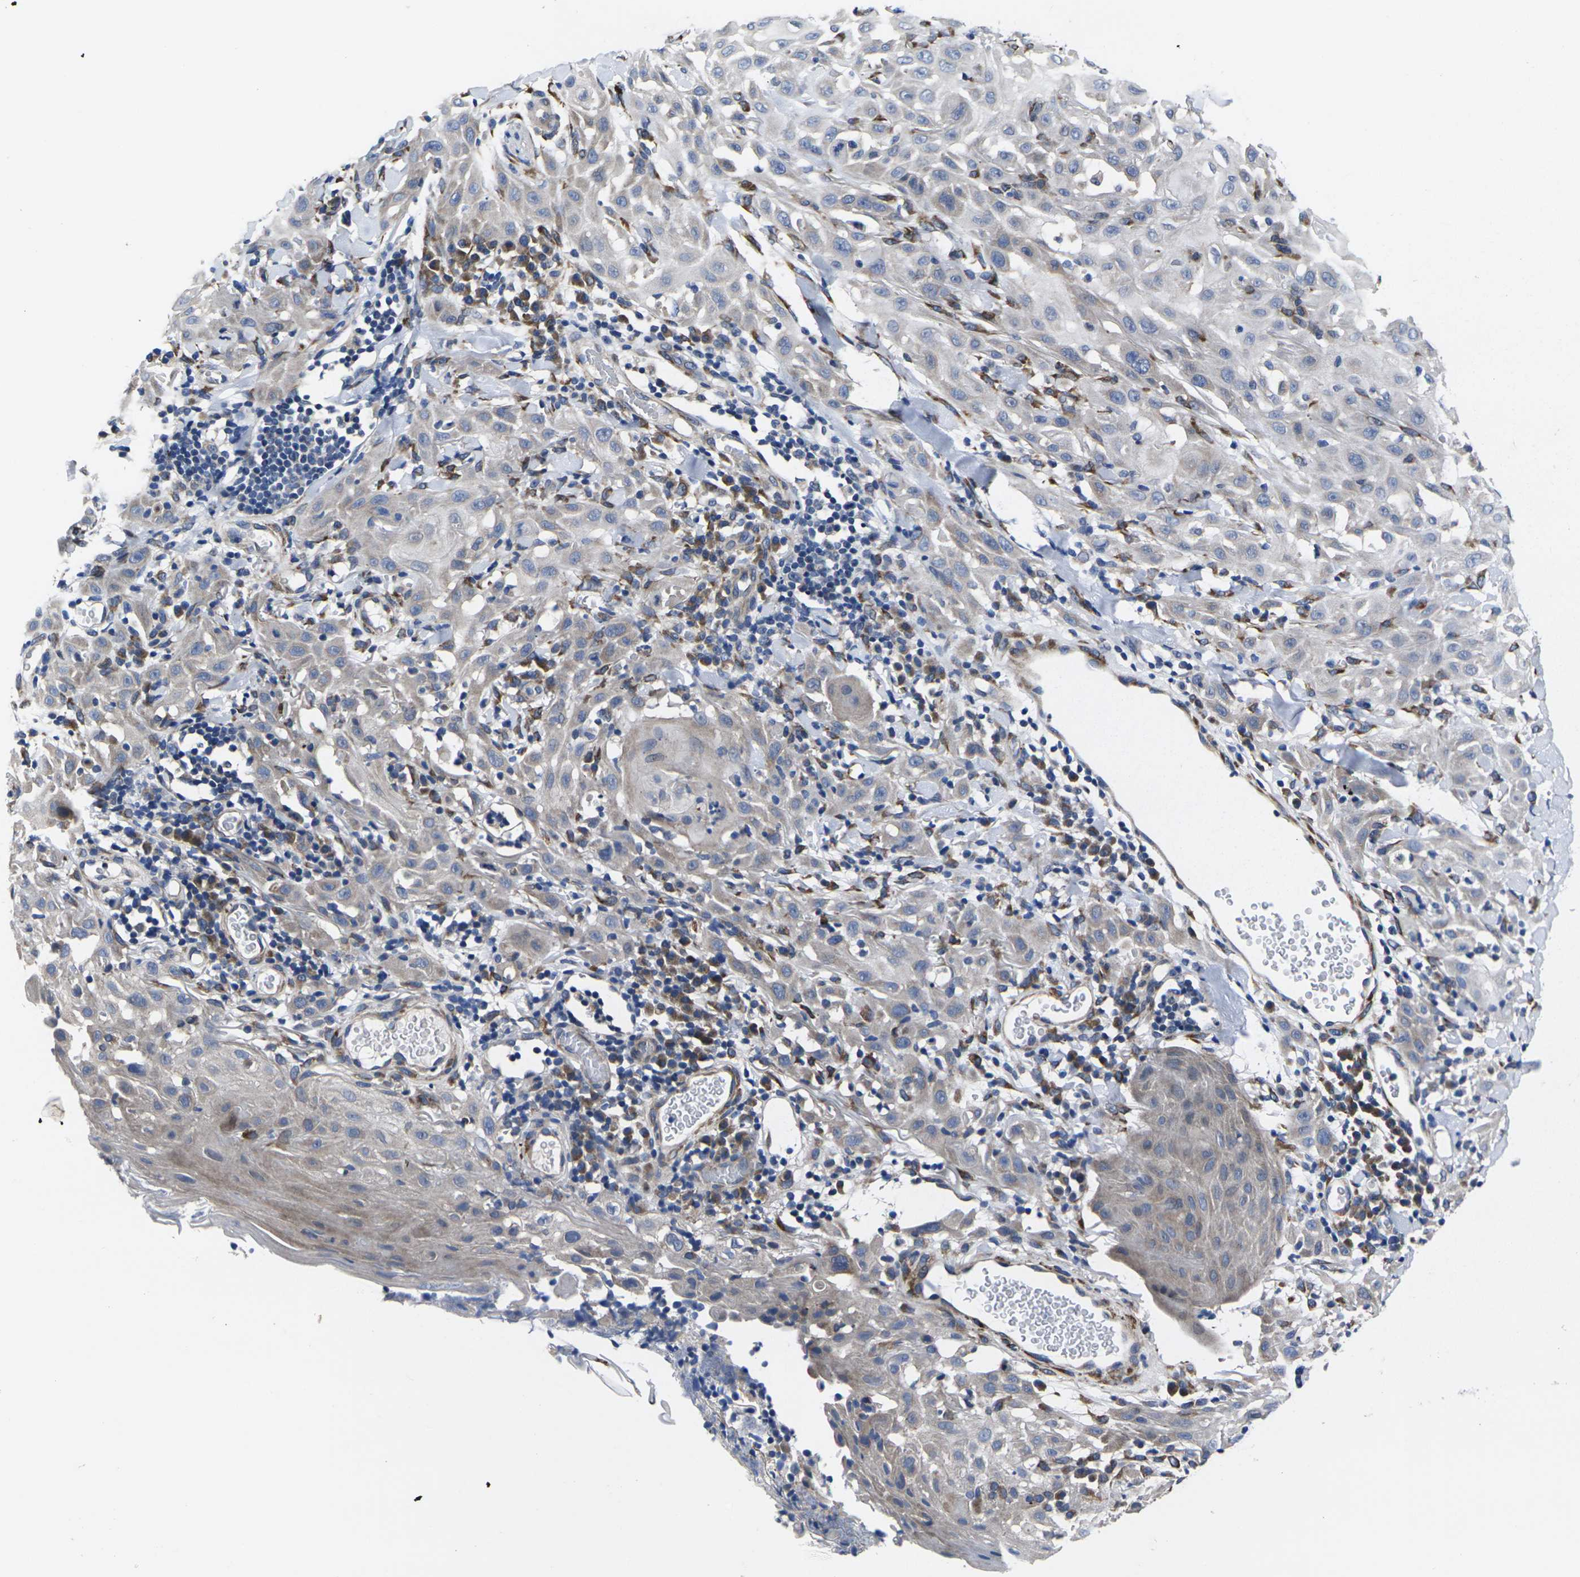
{"staining": {"intensity": "weak", "quantity": "<25%", "location": "cytoplasmic/membranous"}, "tissue": "skin cancer", "cell_type": "Tumor cells", "image_type": "cancer", "snomed": [{"axis": "morphology", "description": "Squamous cell carcinoma, NOS"}, {"axis": "topography", "description": "Skin"}], "caption": "Tumor cells show no significant protein staining in squamous cell carcinoma (skin).", "gene": "CYP2C8", "patient": {"sex": "male", "age": 24}}